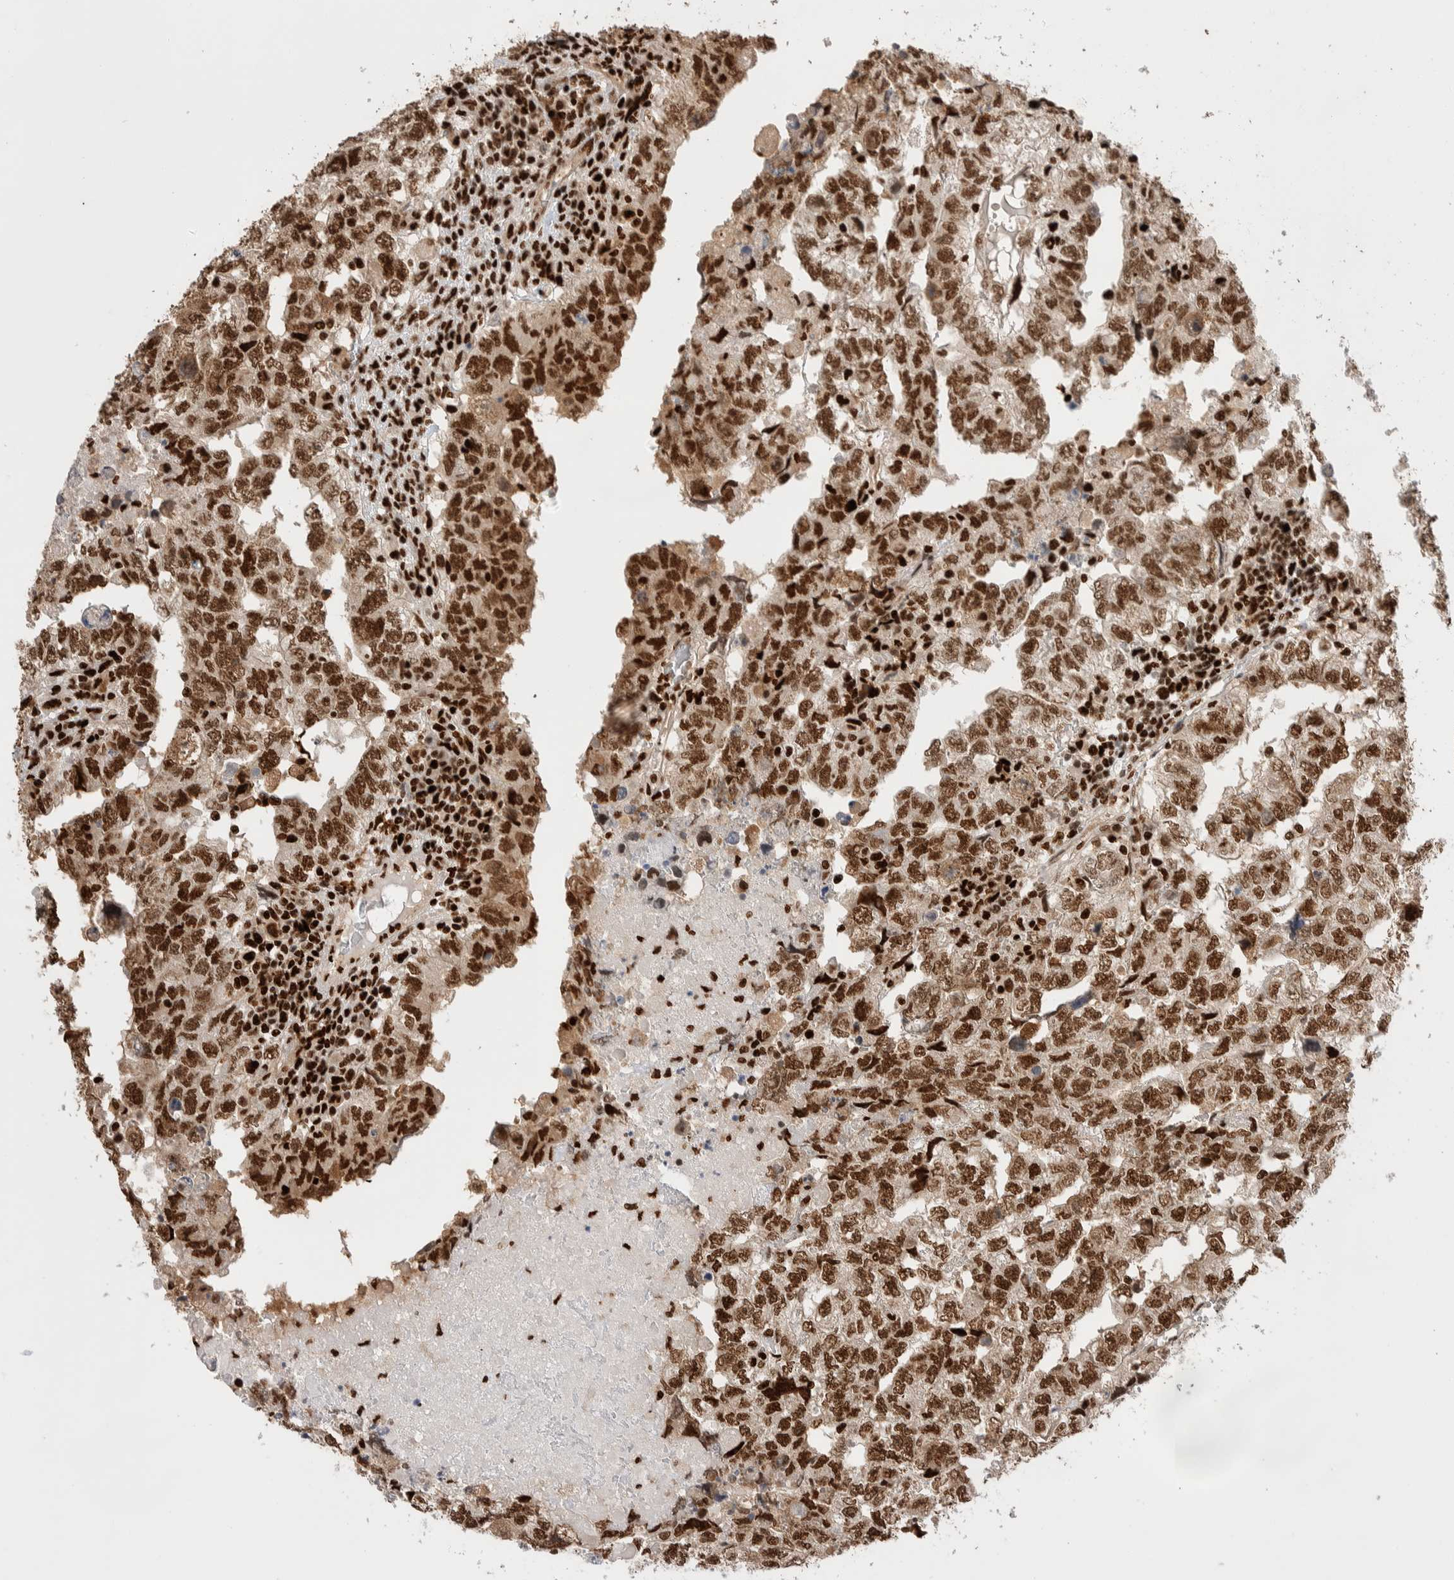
{"staining": {"intensity": "strong", "quantity": ">75%", "location": "nuclear"}, "tissue": "testis cancer", "cell_type": "Tumor cells", "image_type": "cancer", "snomed": [{"axis": "morphology", "description": "Carcinoma, Embryonal, NOS"}, {"axis": "topography", "description": "Testis"}], "caption": "The histopathology image shows staining of embryonal carcinoma (testis), revealing strong nuclear protein staining (brown color) within tumor cells.", "gene": "RNASEK-C17orf49", "patient": {"sex": "male", "age": 36}}